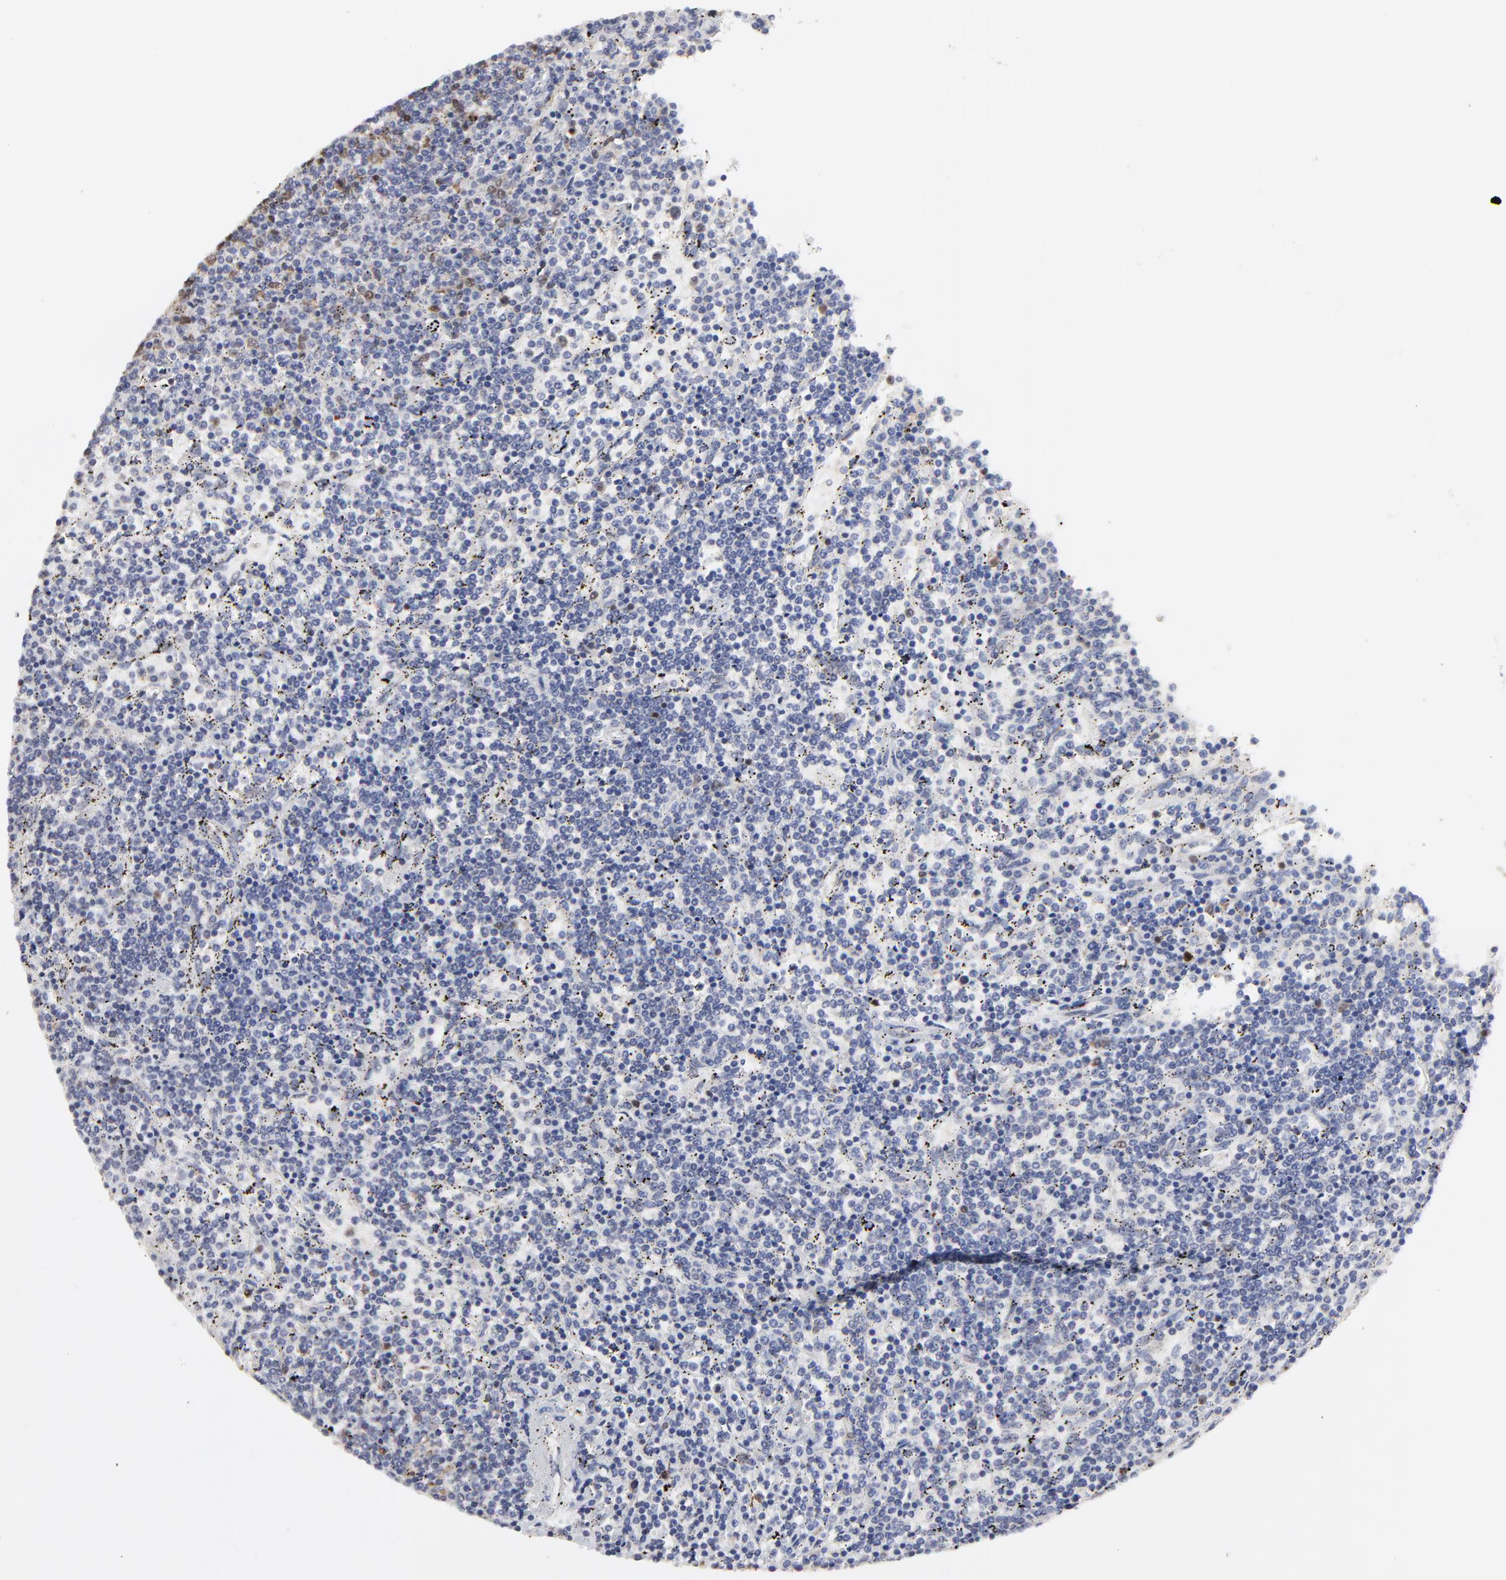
{"staining": {"intensity": "negative", "quantity": "none", "location": "none"}, "tissue": "lymphoma", "cell_type": "Tumor cells", "image_type": "cancer", "snomed": [{"axis": "morphology", "description": "Hodgkin's disease, NOS"}, {"axis": "topography", "description": "Lymph node"}], "caption": "Immunohistochemistry photomicrograph of human lymphoma stained for a protein (brown), which shows no positivity in tumor cells.", "gene": "NCAPH", "patient": {"sex": "male", "age": 46}}